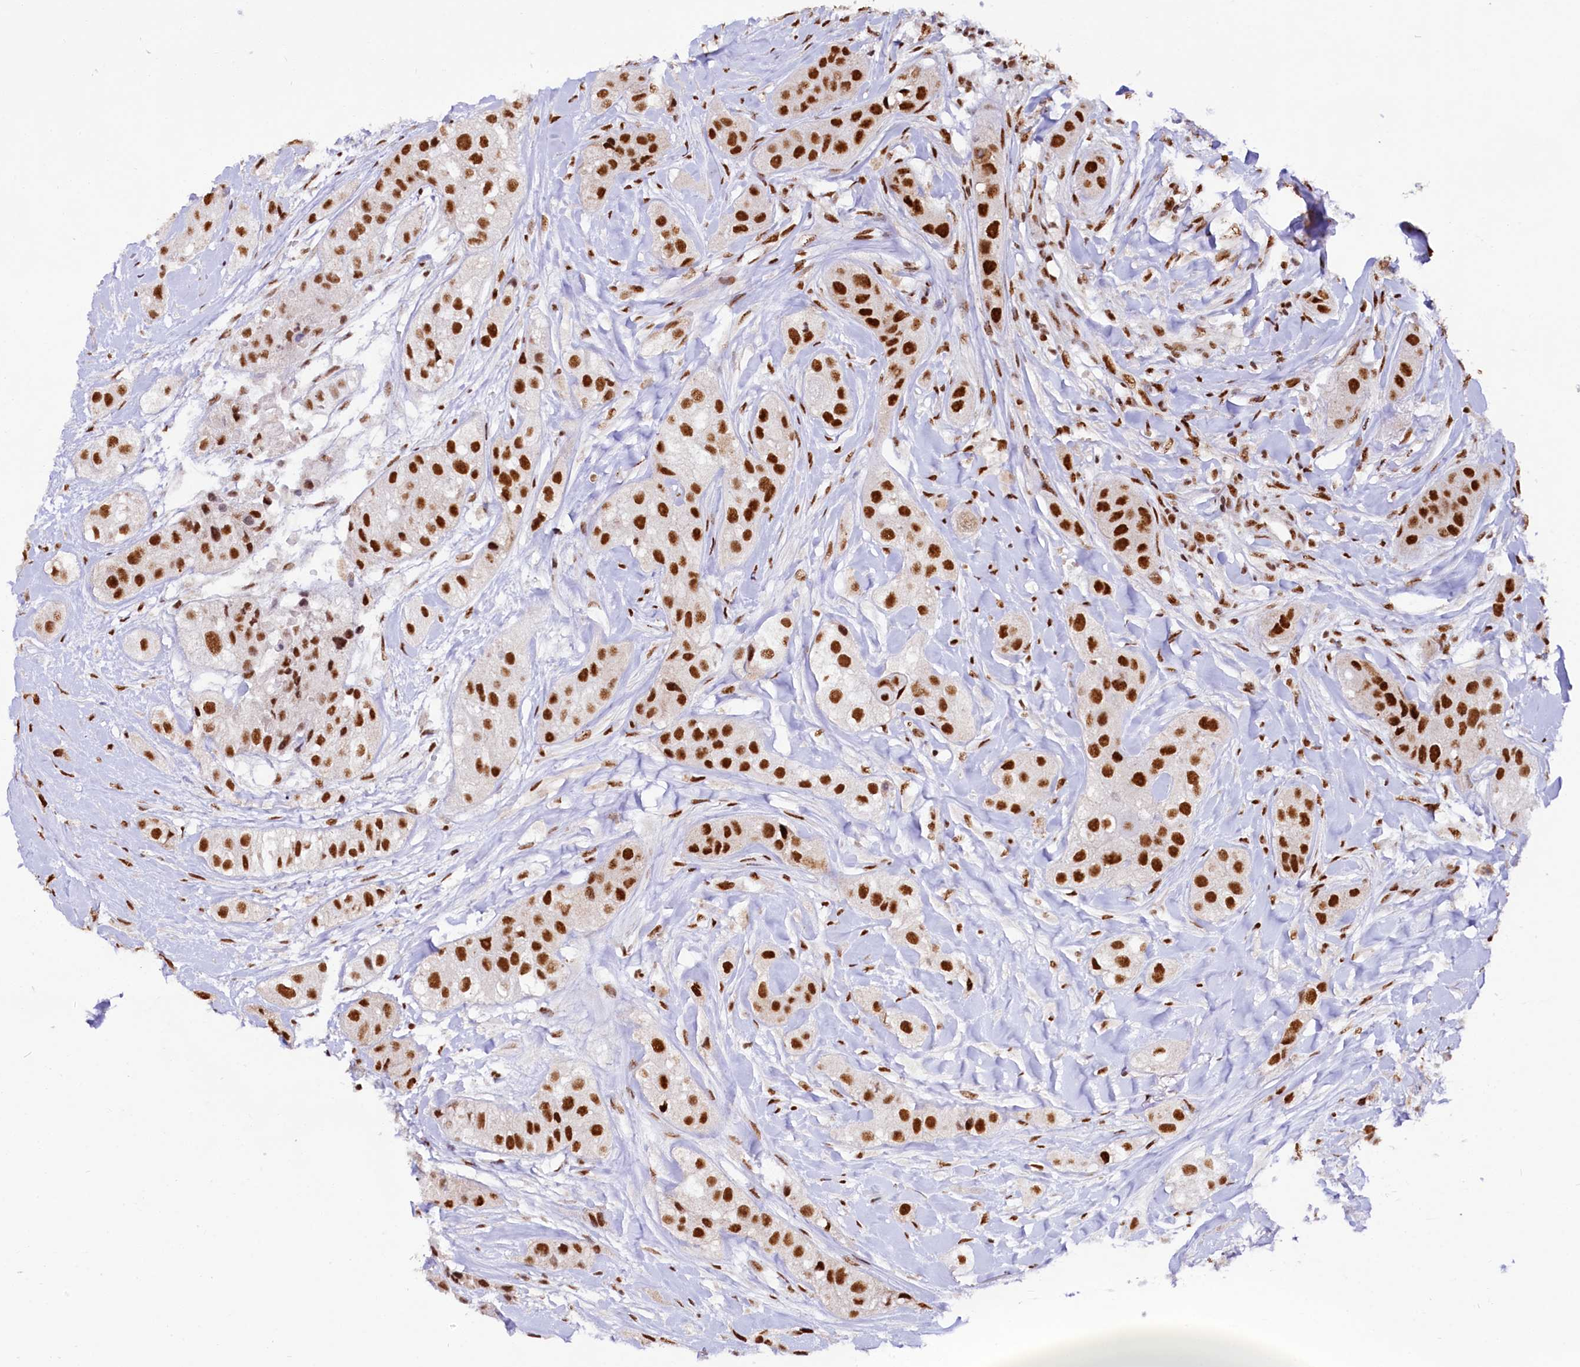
{"staining": {"intensity": "strong", "quantity": ">75%", "location": "nuclear"}, "tissue": "head and neck cancer", "cell_type": "Tumor cells", "image_type": "cancer", "snomed": [{"axis": "morphology", "description": "Normal tissue, NOS"}, {"axis": "morphology", "description": "Squamous cell carcinoma, NOS"}, {"axis": "topography", "description": "Skeletal muscle"}, {"axis": "topography", "description": "Head-Neck"}], "caption": "This micrograph displays immunohistochemistry staining of head and neck cancer (squamous cell carcinoma), with high strong nuclear positivity in about >75% of tumor cells.", "gene": "HIRA", "patient": {"sex": "male", "age": 51}}